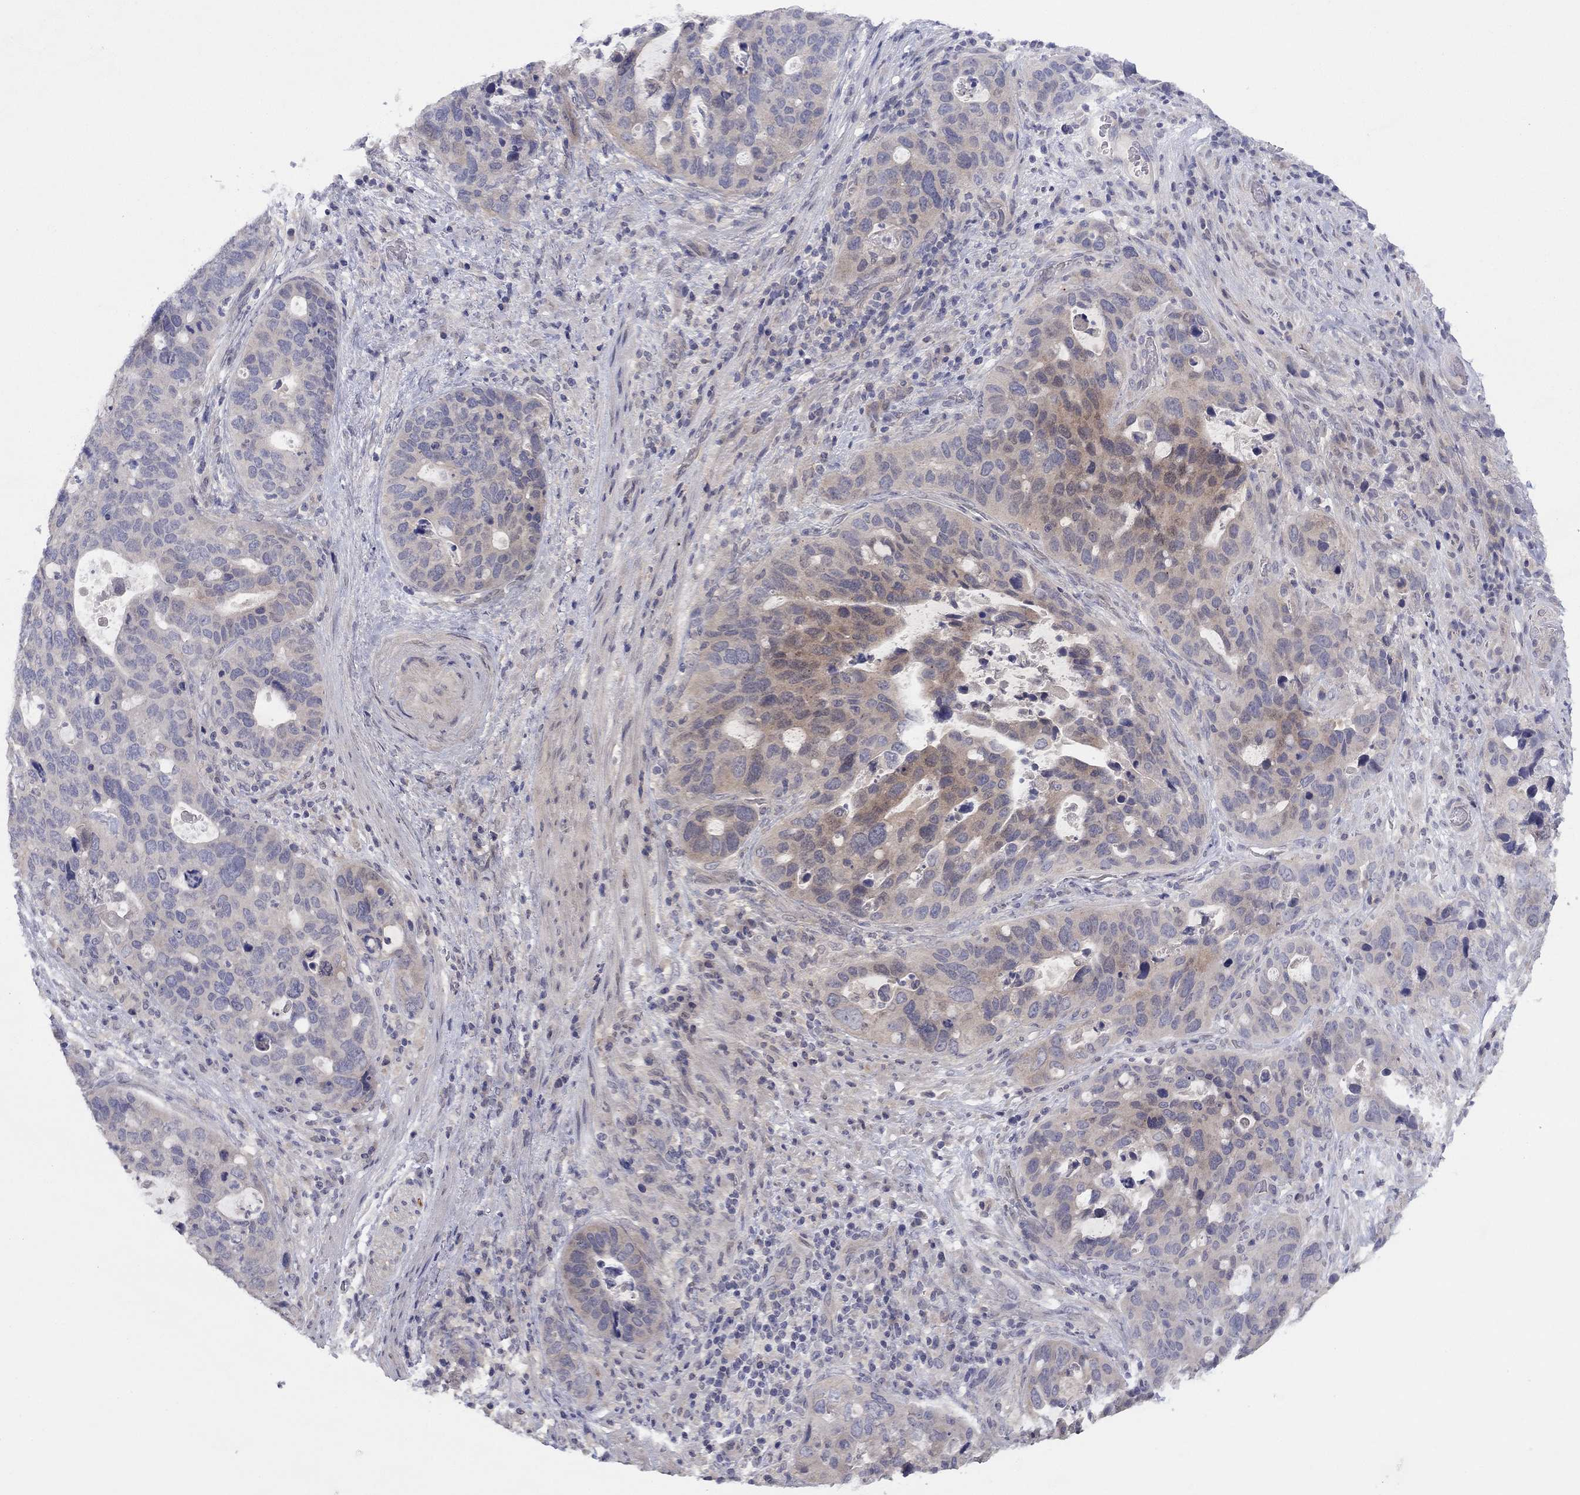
{"staining": {"intensity": "weak", "quantity": "25%-75%", "location": "cytoplasmic/membranous"}, "tissue": "stomach cancer", "cell_type": "Tumor cells", "image_type": "cancer", "snomed": [{"axis": "morphology", "description": "Adenocarcinoma, NOS"}, {"axis": "topography", "description": "Stomach"}], "caption": "Protein analysis of stomach cancer tissue displays weak cytoplasmic/membranous staining in about 25%-75% of tumor cells. The staining is performed using DAB (3,3'-diaminobenzidine) brown chromogen to label protein expression. The nuclei are counter-stained blue using hematoxylin.", "gene": "CYP2B6", "patient": {"sex": "male", "age": 54}}